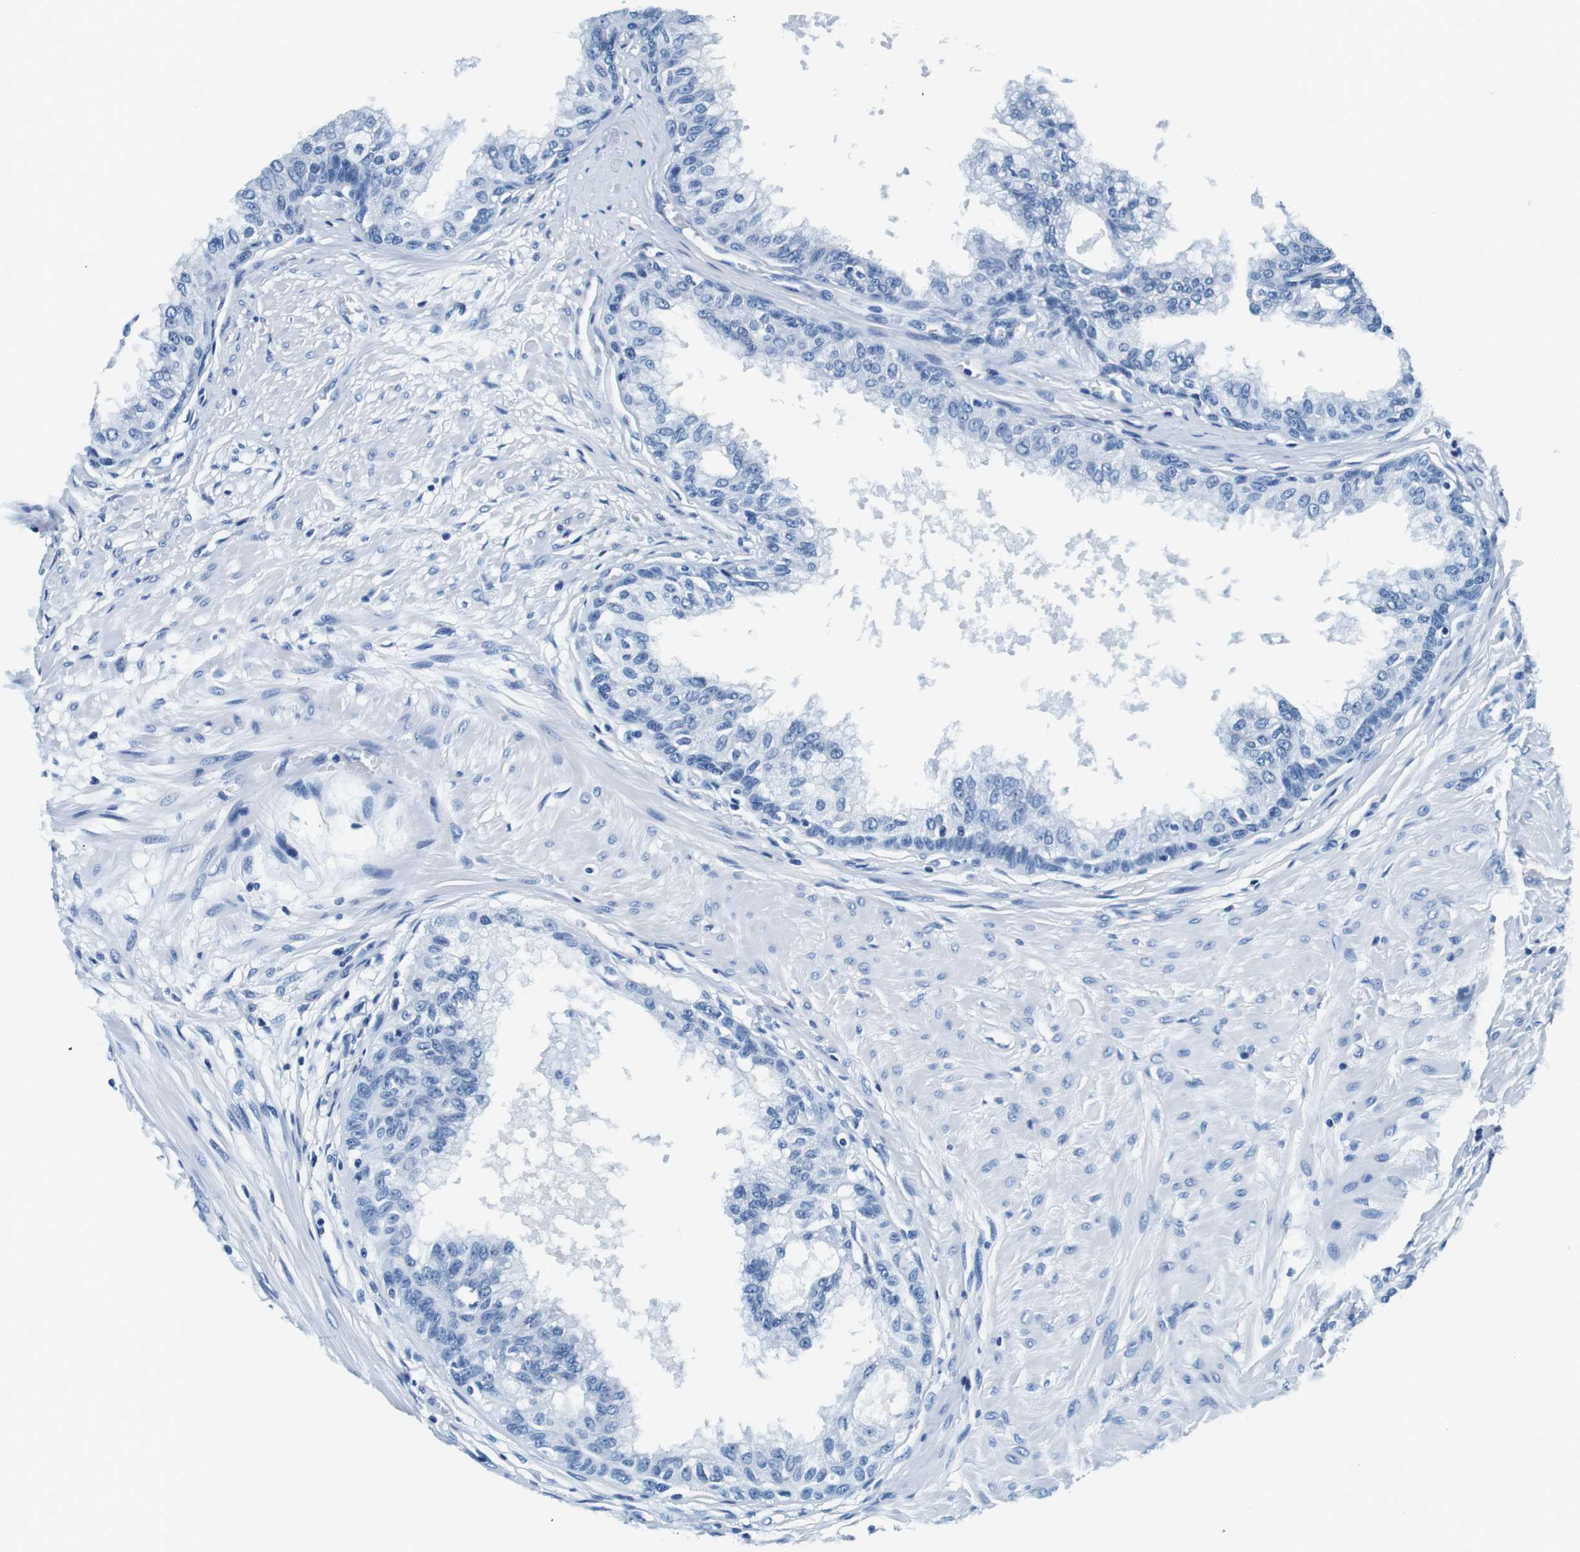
{"staining": {"intensity": "negative", "quantity": "none", "location": "none"}, "tissue": "prostate", "cell_type": "Glandular cells", "image_type": "normal", "snomed": [{"axis": "morphology", "description": "Normal tissue, NOS"}, {"axis": "topography", "description": "Prostate"}, {"axis": "topography", "description": "Seminal veicle"}], "caption": "Glandular cells show no significant positivity in benign prostate. (DAB immunohistochemistry (IHC) with hematoxylin counter stain).", "gene": "ELANE", "patient": {"sex": "male", "age": 60}}